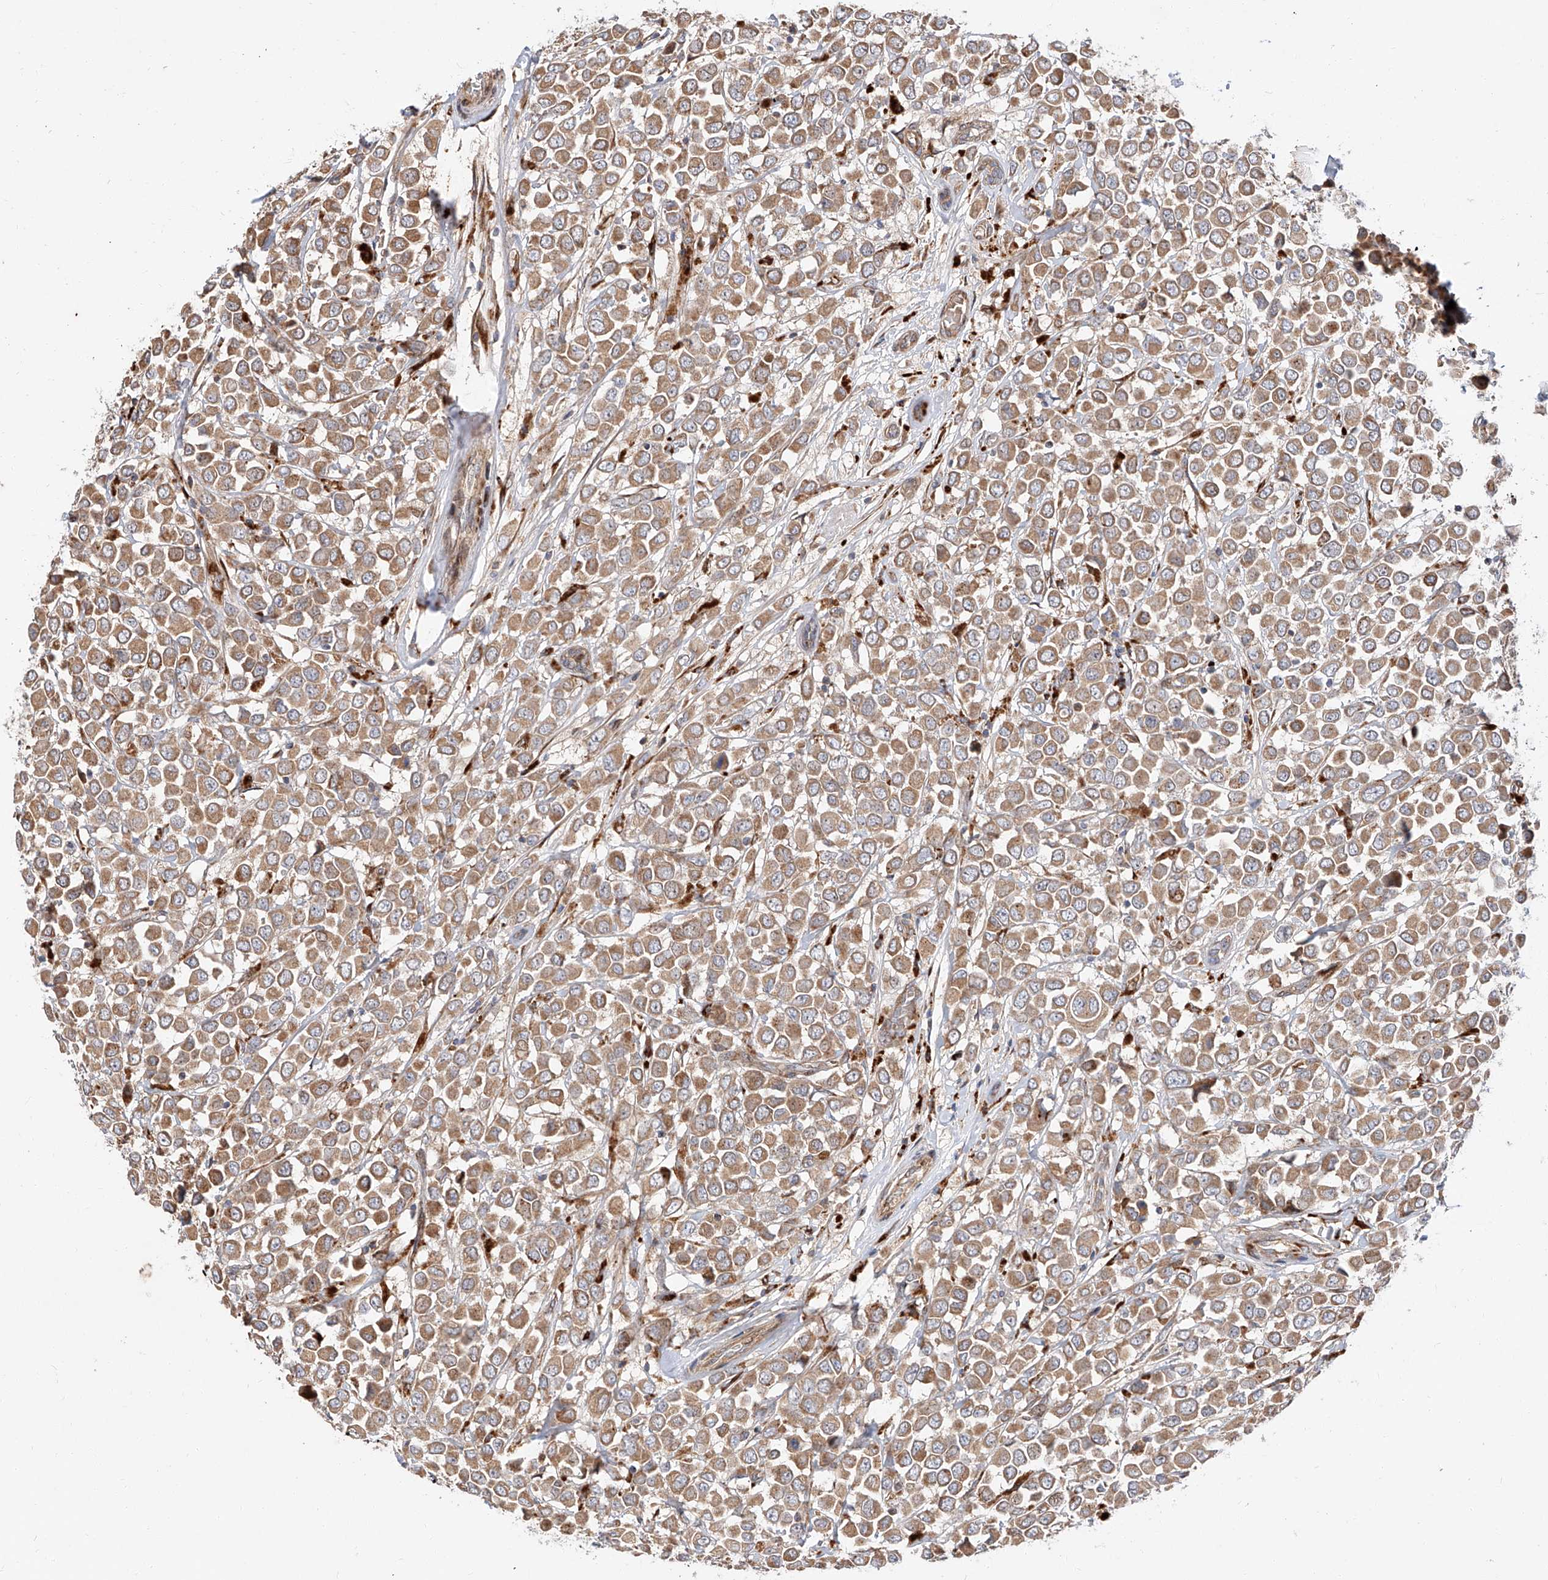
{"staining": {"intensity": "moderate", "quantity": ">75%", "location": "cytoplasmic/membranous"}, "tissue": "breast cancer", "cell_type": "Tumor cells", "image_type": "cancer", "snomed": [{"axis": "morphology", "description": "Duct carcinoma"}, {"axis": "topography", "description": "Breast"}], "caption": "Immunohistochemical staining of human breast cancer reveals medium levels of moderate cytoplasmic/membranous positivity in approximately >75% of tumor cells.", "gene": "DIRAS3", "patient": {"sex": "female", "age": 61}}